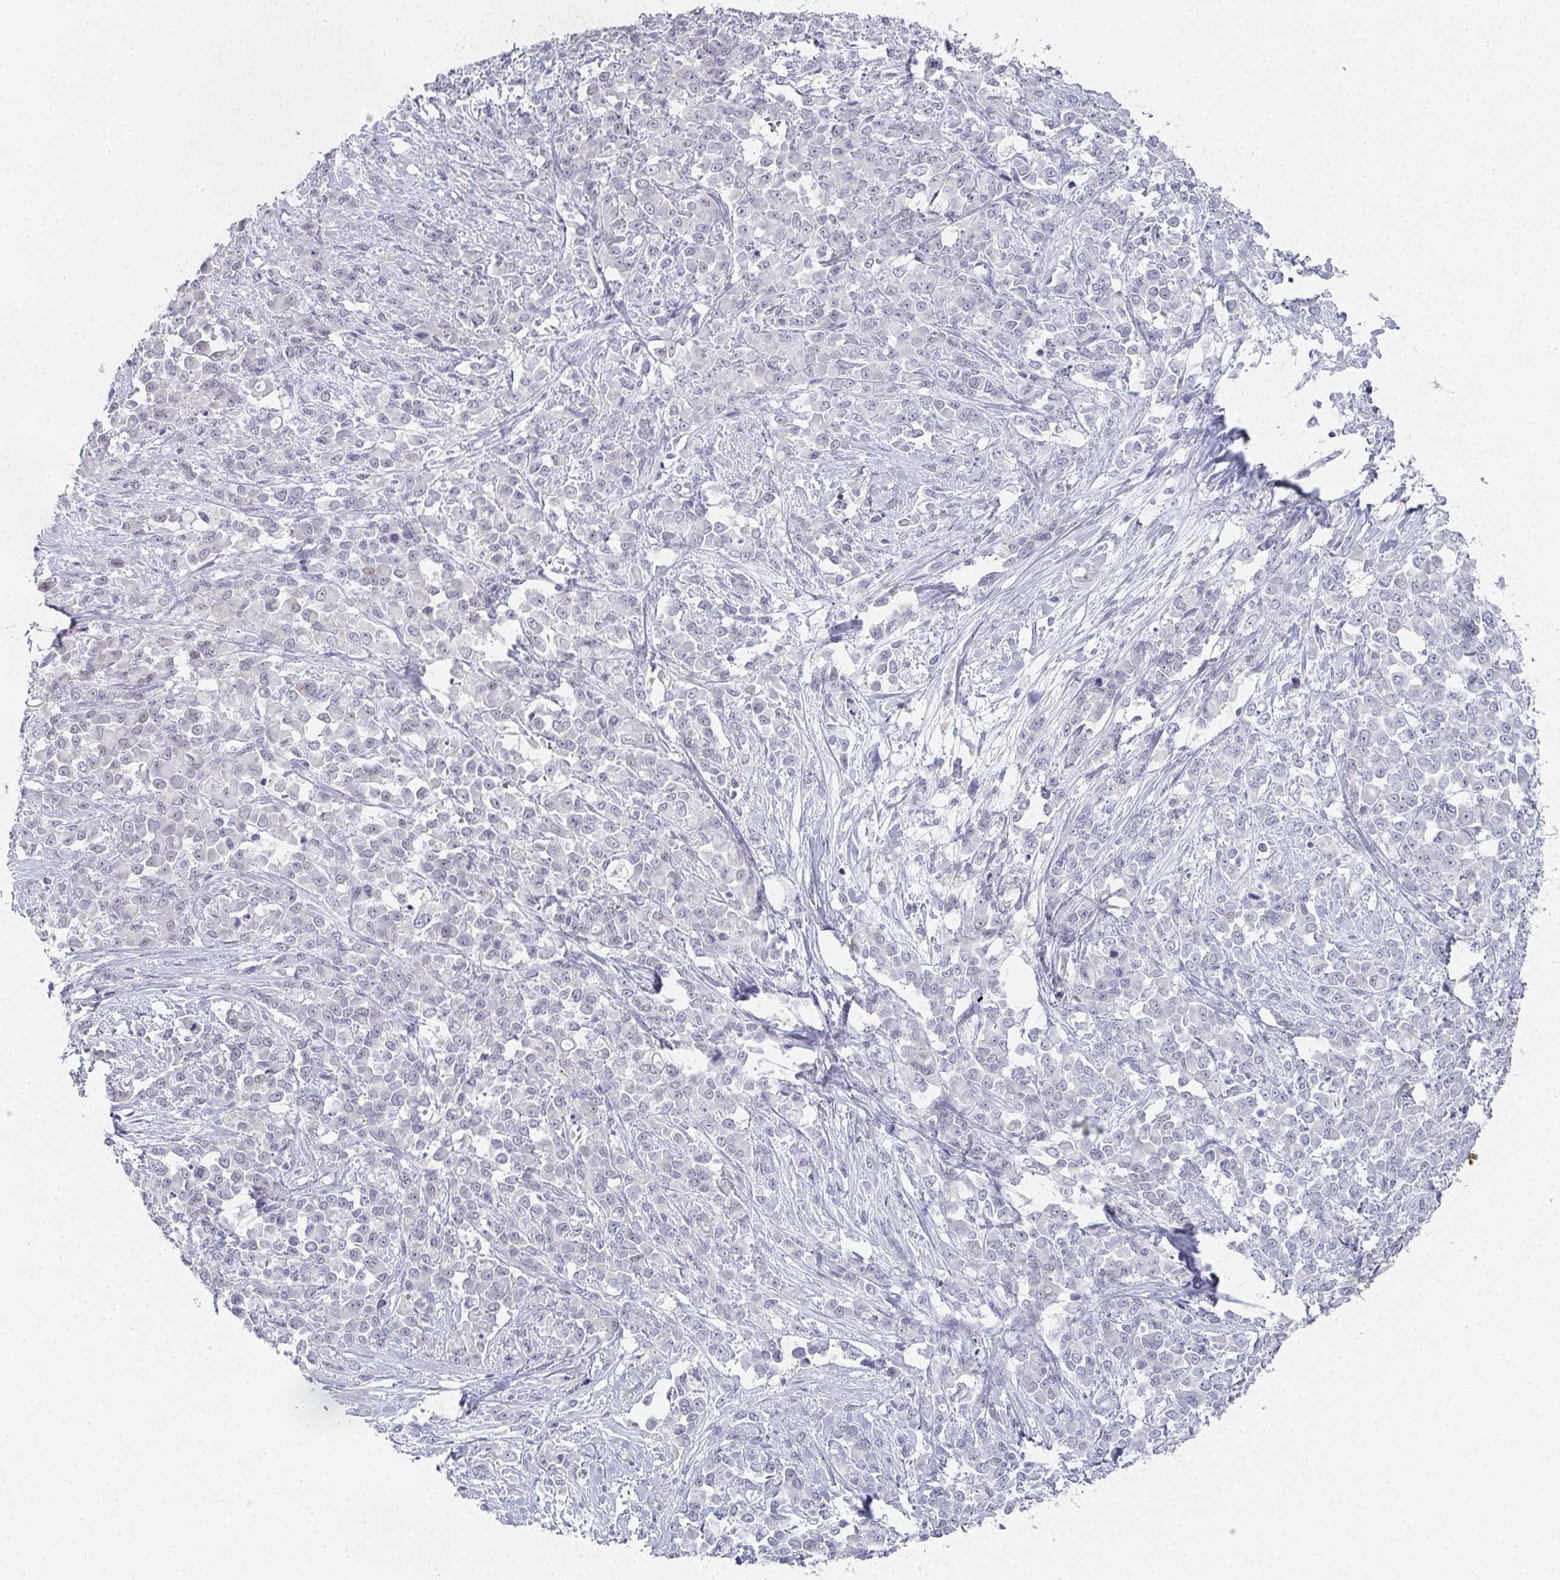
{"staining": {"intensity": "negative", "quantity": "none", "location": "none"}, "tissue": "stomach cancer", "cell_type": "Tumor cells", "image_type": "cancer", "snomed": [{"axis": "morphology", "description": "Adenocarcinoma, NOS"}, {"axis": "topography", "description": "Stomach"}], "caption": "The image exhibits no staining of tumor cells in stomach adenocarcinoma.", "gene": "PYCR3", "patient": {"sex": "female", "age": 76}}